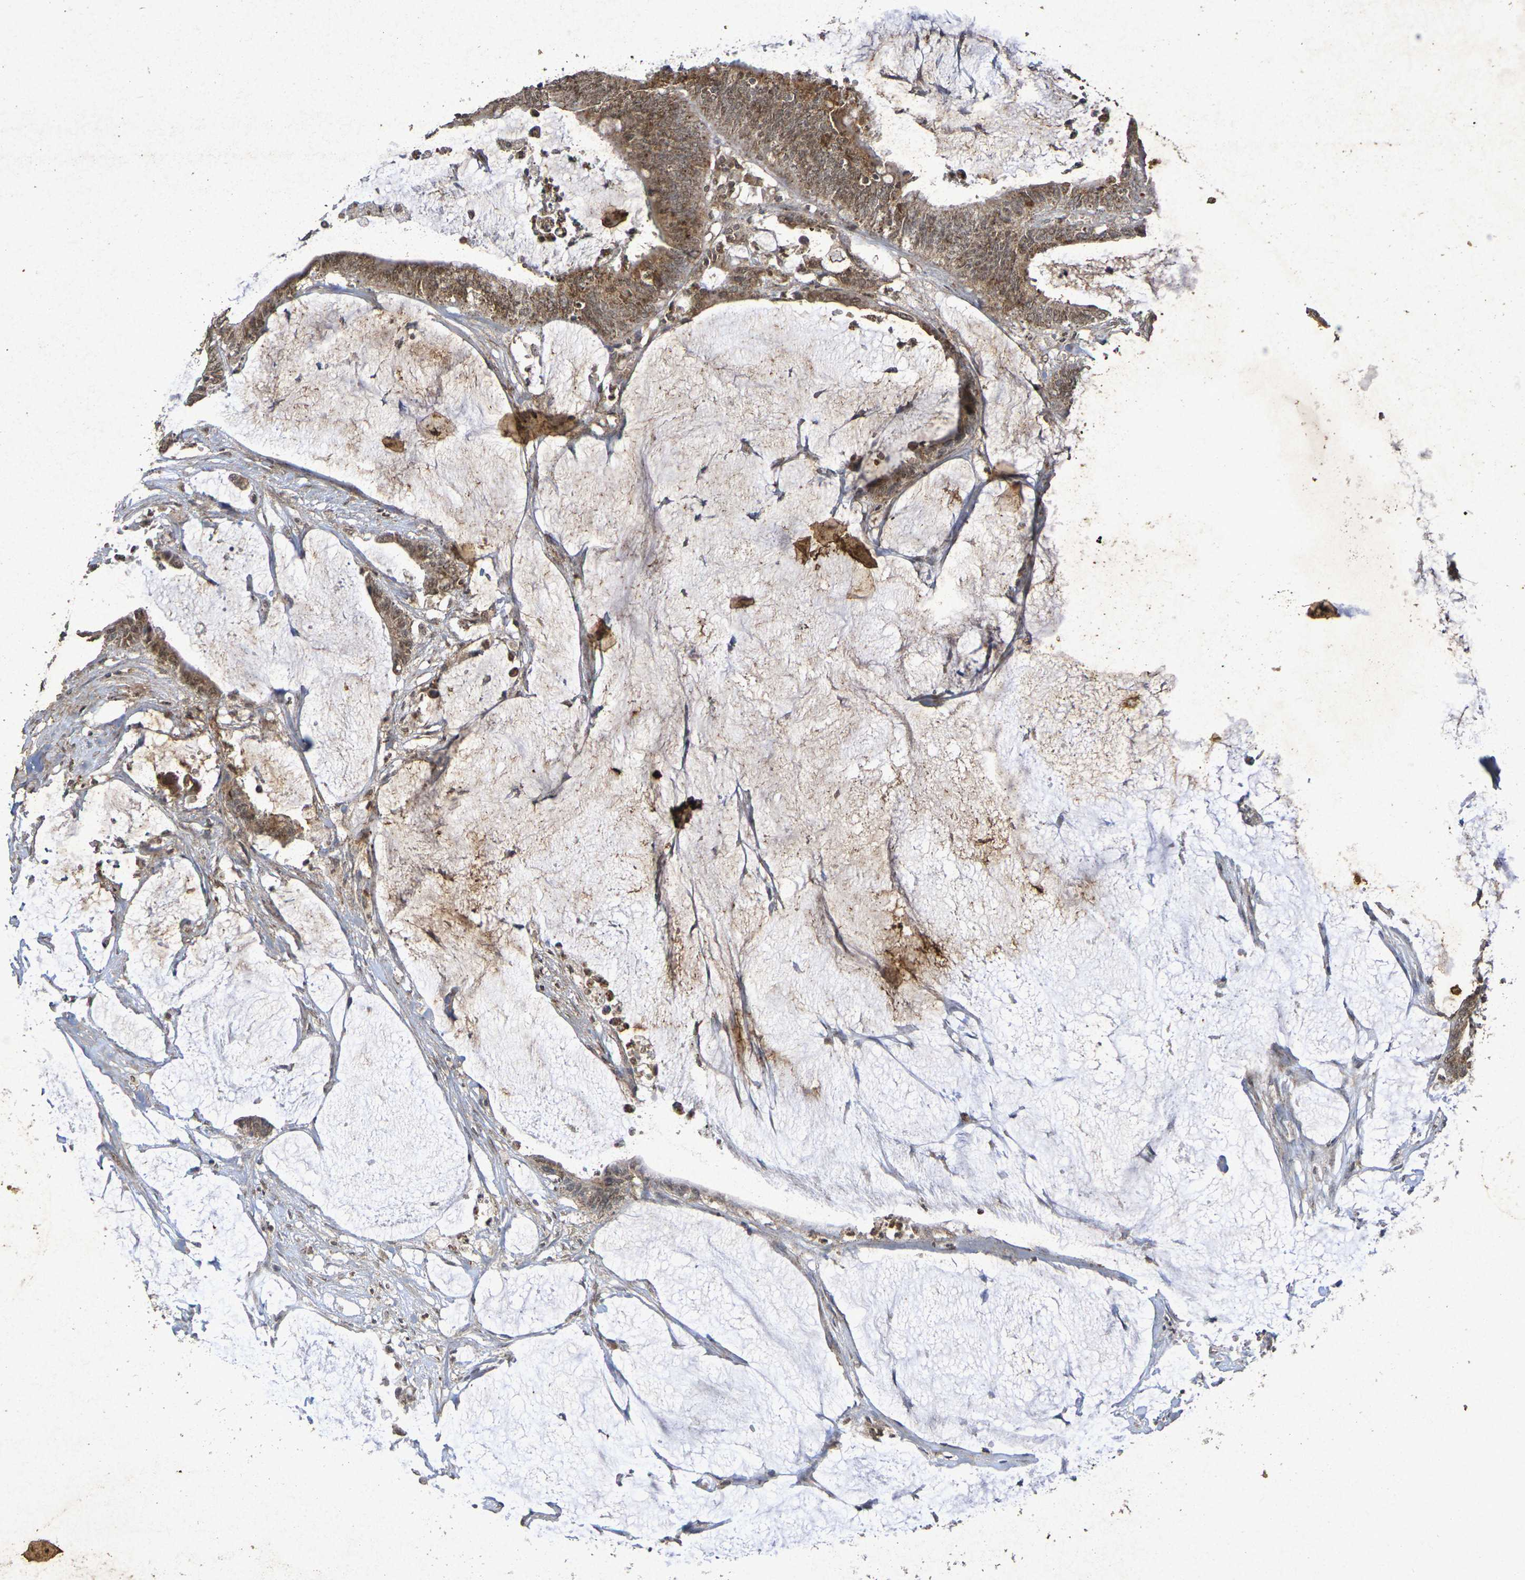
{"staining": {"intensity": "moderate", "quantity": ">75%", "location": "cytoplasmic/membranous"}, "tissue": "colorectal cancer", "cell_type": "Tumor cells", "image_type": "cancer", "snomed": [{"axis": "morphology", "description": "Adenocarcinoma, NOS"}, {"axis": "topography", "description": "Rectum"}], "caption": "Immunohistochemistry (IHC) of human colorectal cancer reveals medium levels of moderate cytoplasmic/membranous expression in about >75% of tumor cells.", "gene": "GUCY1A2", "patient": {"sex": "female", "age": 66}}